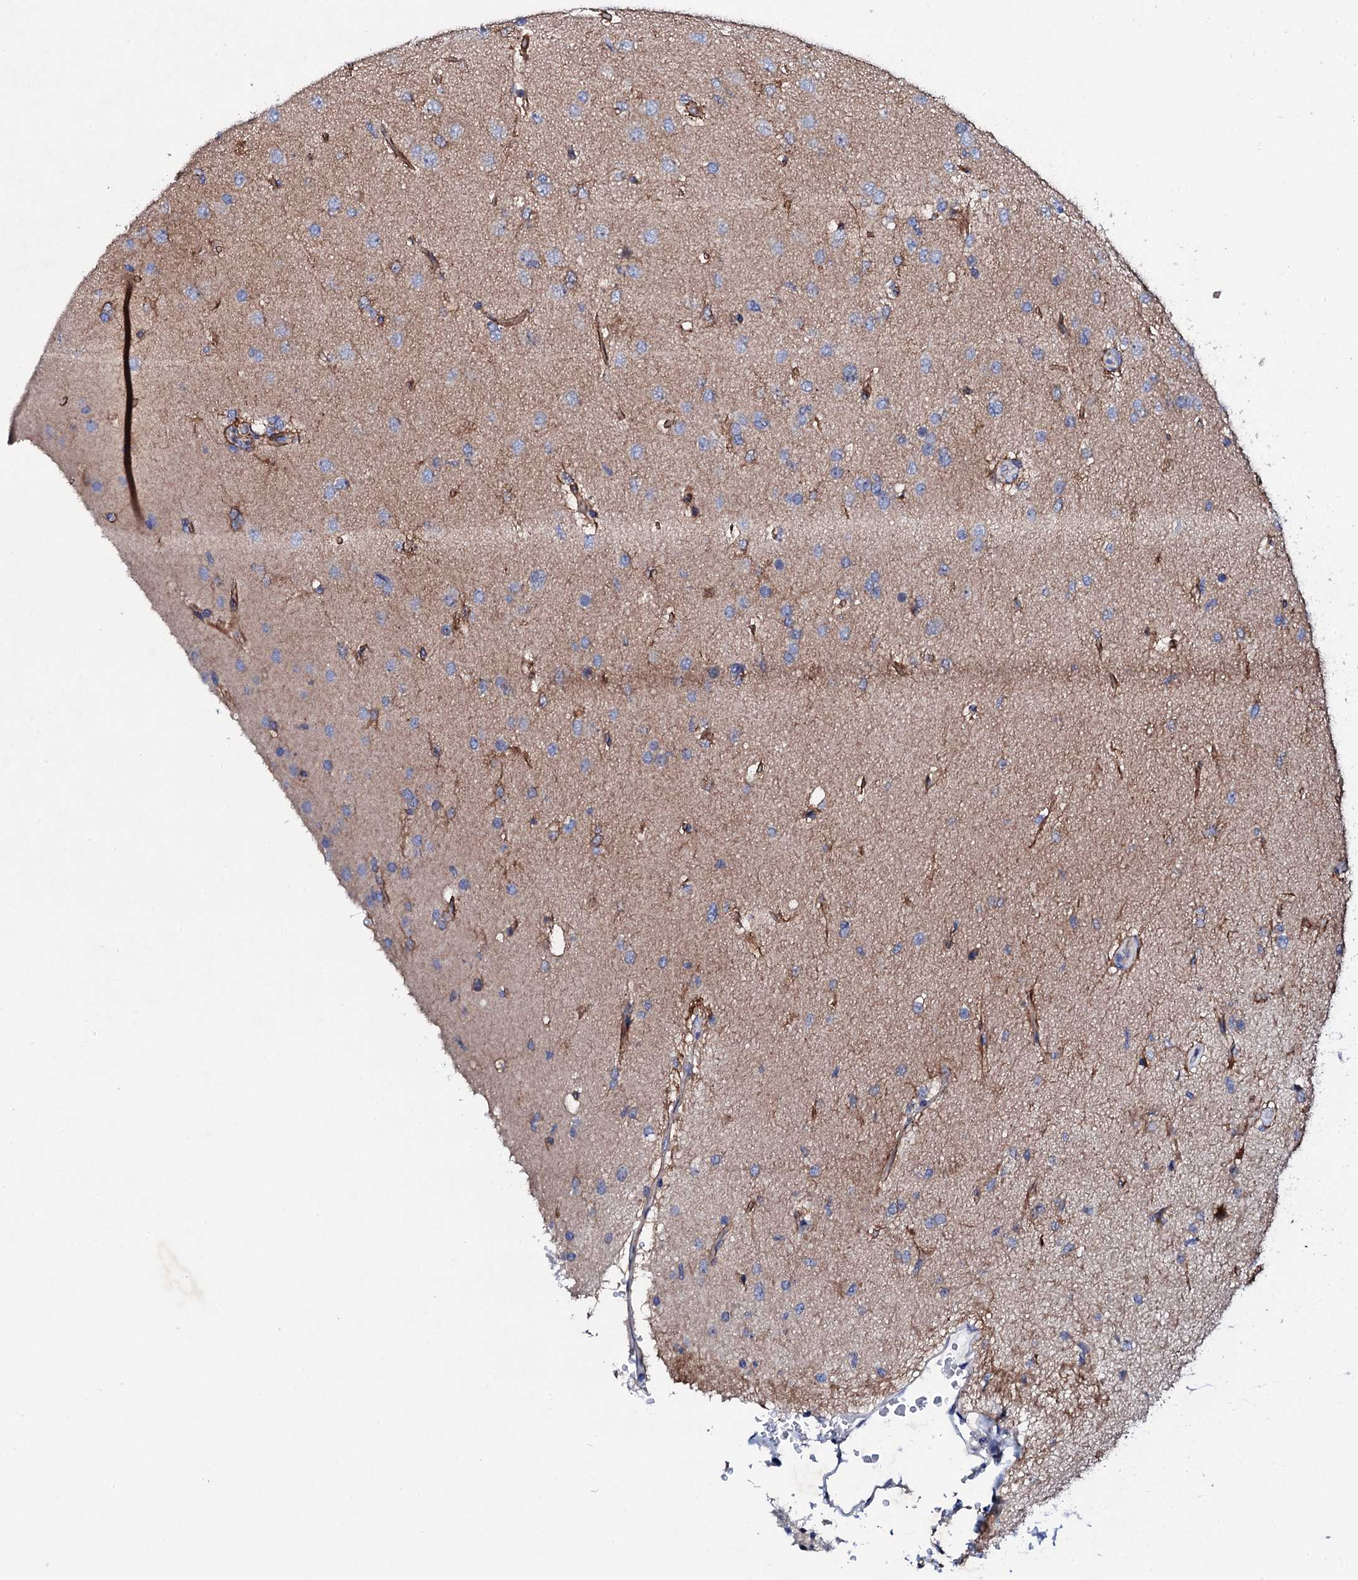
{"staining": {"intensity": "negative", "quantity": "none", "location": "none"}, "tissue": "glioma", "cell_type": "Tumor cells", "image_type": "cancer", "snomed": [{"axis": "morphology", "description": "Glioma, malignant, High grade"}, {"axis": "topography", "description": "Brain"}], "caption": "This is an immunohistochemistry (IHC) histopathology image of glioma. There is no positivity in tumor cells.", "gene": "TRDN", "patient": {"sex": "female", "age": 74}}